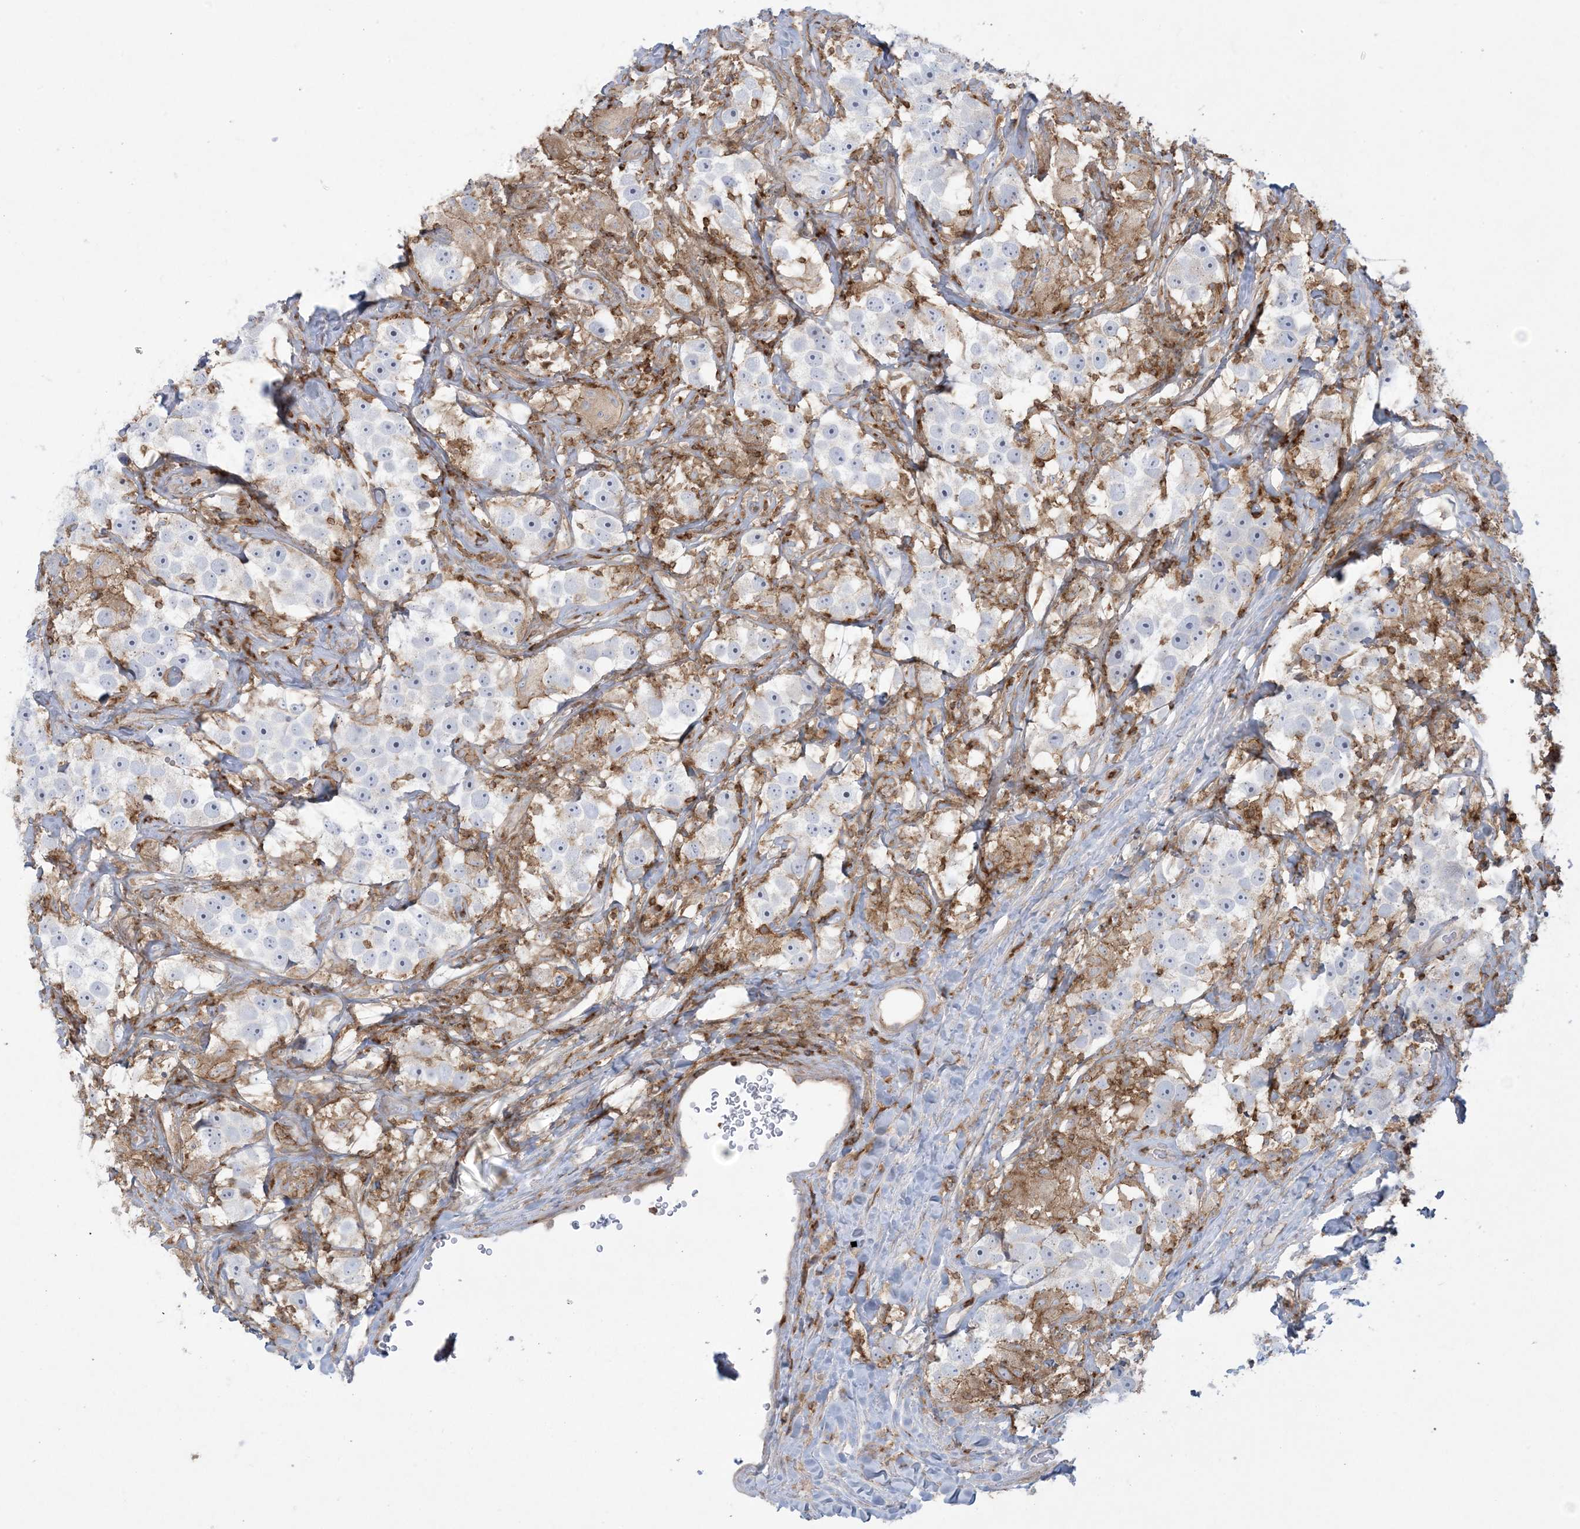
{"staining": {"intensity": "negative", "quantity": "none", "location": "none"}, "tissue": "testis cancer", "cell_type": "Tumor cells", "image_type": "cancer", "snomed": [{"axis": "morphology", "description": "Seminoma, NOS"}, {"axis": "topography", "description": "Testis"}], "caption": "Tumor cells are negative for protein expression in human testis cancer. The staining was performed using DAB to visualize the protein expression in brown, while the nuclei were stained in blue with hematoxylin (Magnification: 20x).", "gene": "ARHGAP30", "patient": {"sex": "male", "age": 49}}